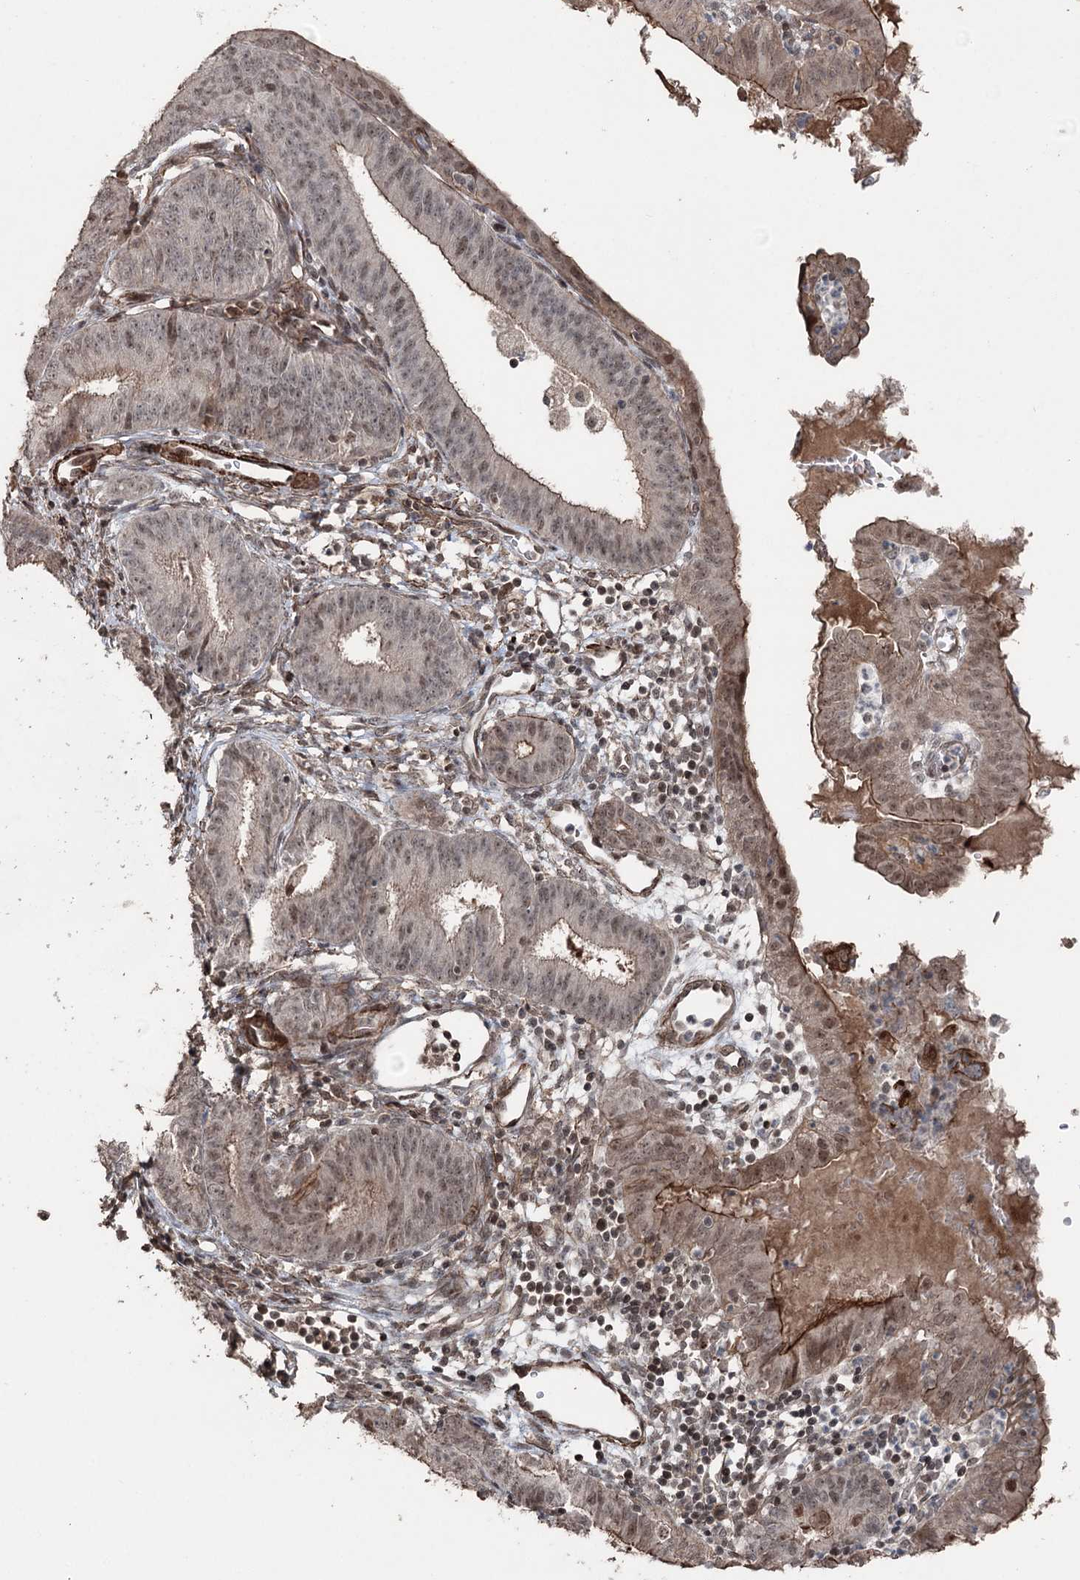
{"staining": {"intensity": "moderate", "quantity": "25%-75%", "location": "cytoplasmic/membranous,nuclear"}, "tissue": "endometrial cancer", "cell_type": "Tumor cells", "image_type": "cancer", "snomed": [{"axis": "morphology", "description": "Adenocarcinoma, NOS"}, {"axis": "topography", "description": "Endometrium"}], "caption": "Endometrial cancer tissue reveals moderate cytoplasmic/membranous and nuclear expression in about 25%-75% of tumor cells, visualized by immunohistochemistry.", "gene": "CCDC82", "patient": {"sex": "female", "age": 51}}